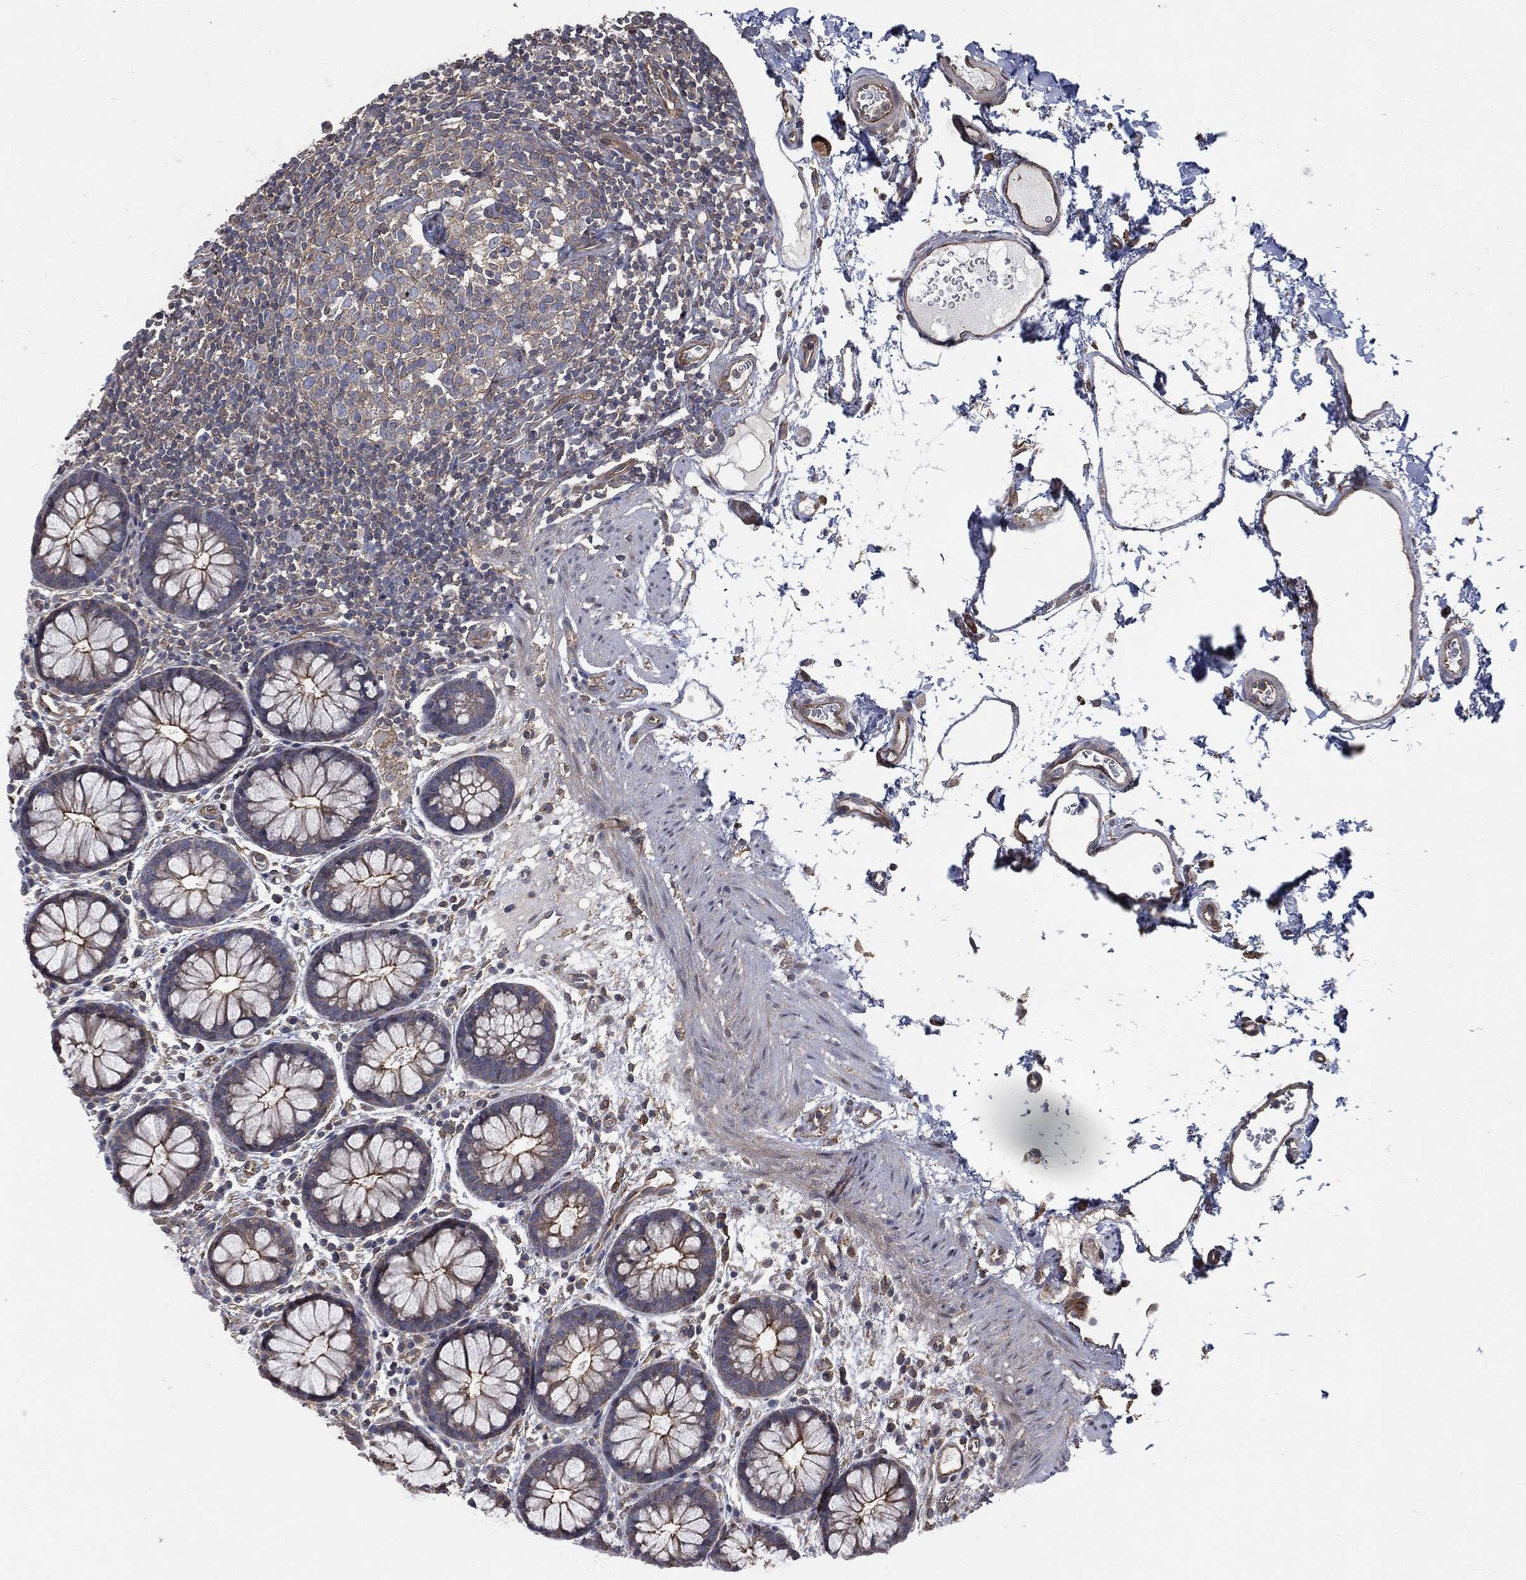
{"staining": {"intensity": "weak", "quantity": "<25%", "location": "cytoplasmic/membranous"}, "tissue": "colon", "cell_type": "Endothelial cells", "image_type": "normal", "snomed": [{"axis": "morphology", "description": "Normal tissue, NOS"}, {"axis": "topography", "description": "Colon"}], "caption": "Human colon stained for a protein using immunohistochemistry reveals no expression in endothelial cells.", "gene": "EPS15L1", "patient": {"sex": "male", "age": 76}}